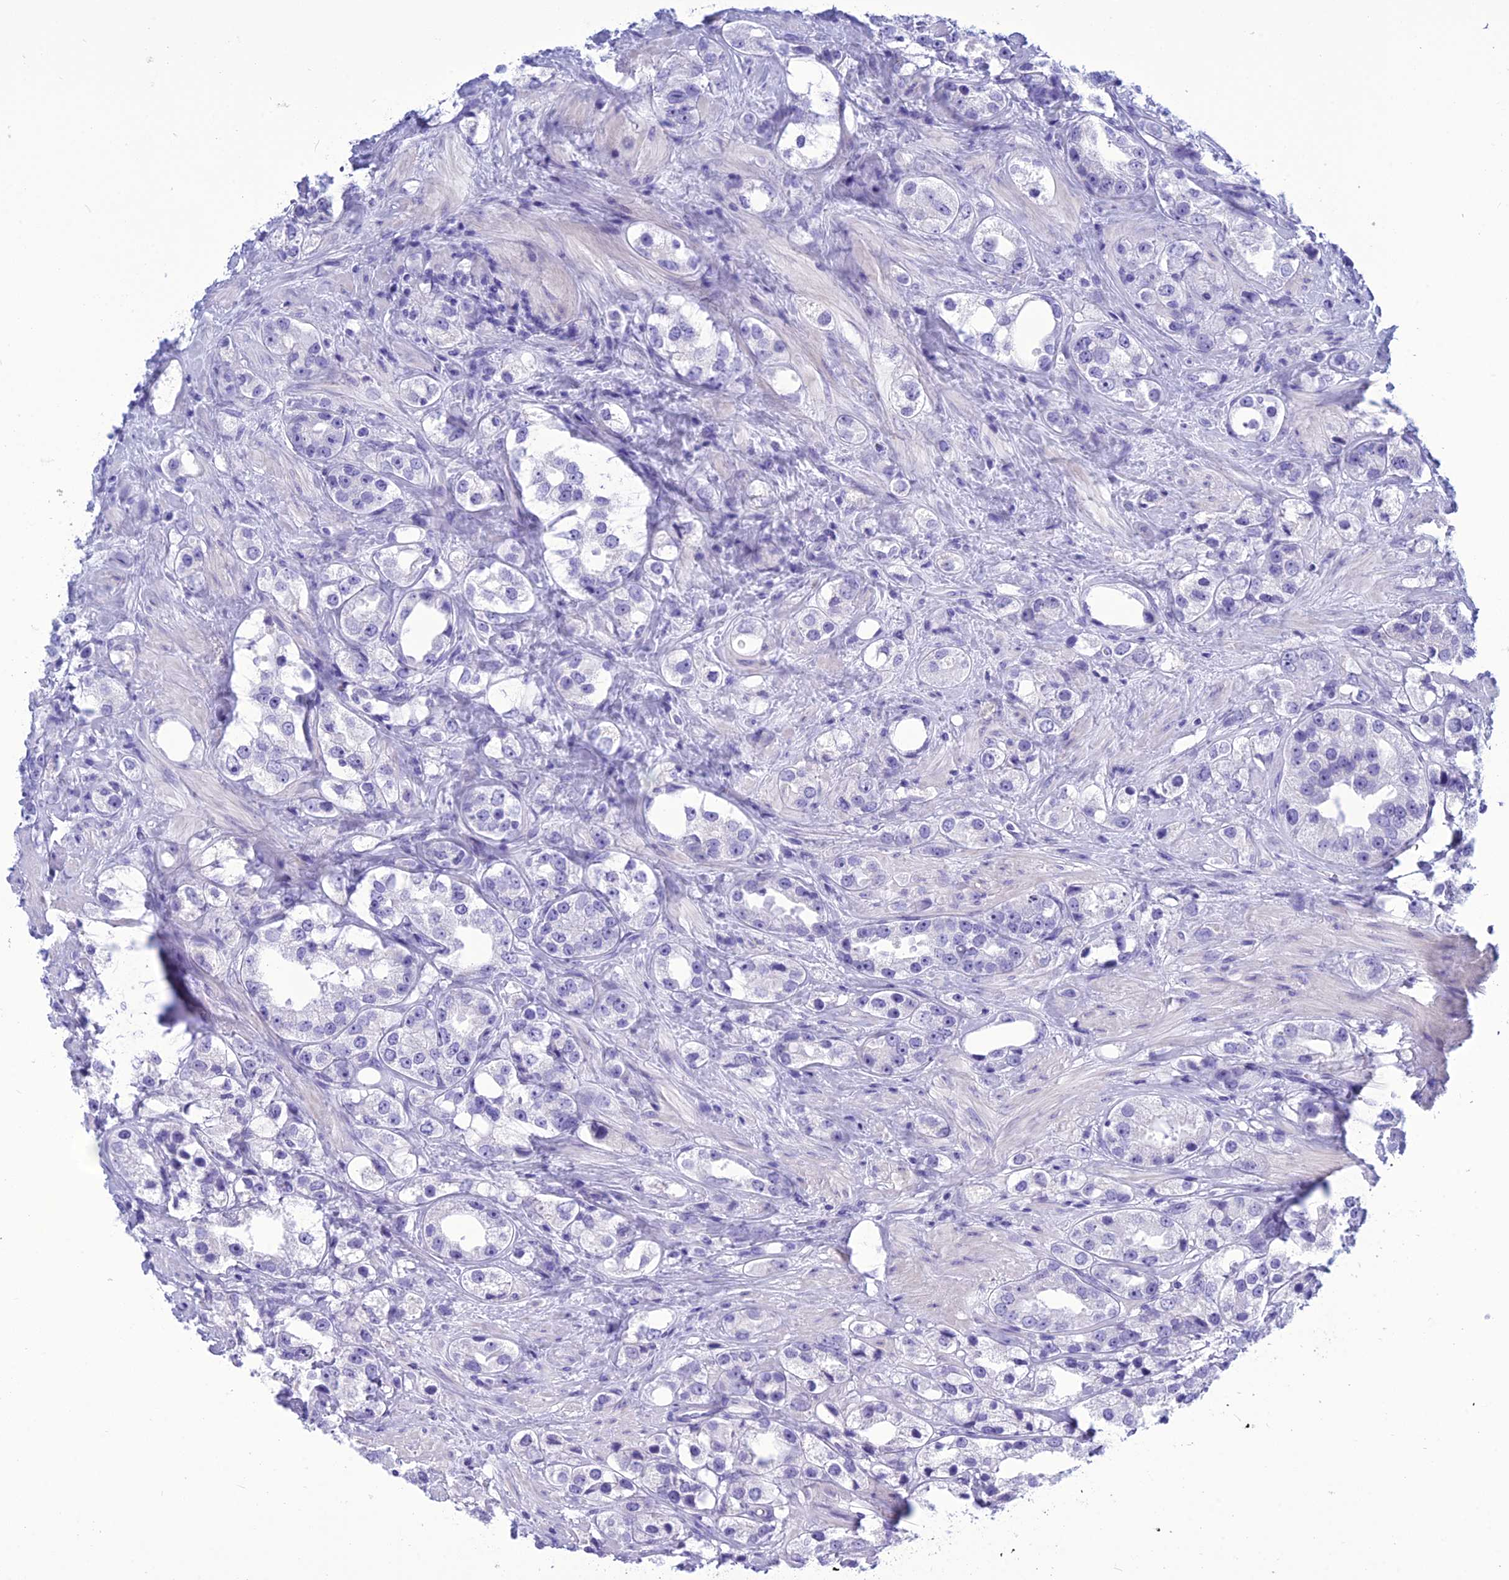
{"staining": {"intensity": "negative", "quantity": "none", "location": "none"}, "tissue": "prostate cancer", "cell_type": "Tumor cells", "image_type": "cancer", "snomed": [{"axis": "morphology", "description": "Adenocarcinoma, NOS"}, {"axis": "topography", "description": "Prostate"}], "caption": "A micrograph of adenocarcinoma (prostate) stained for a protein exhibits no brown staining in tumor cells.", "gene": "BBS2", "patient": {"sex": "male", "age": 79}}